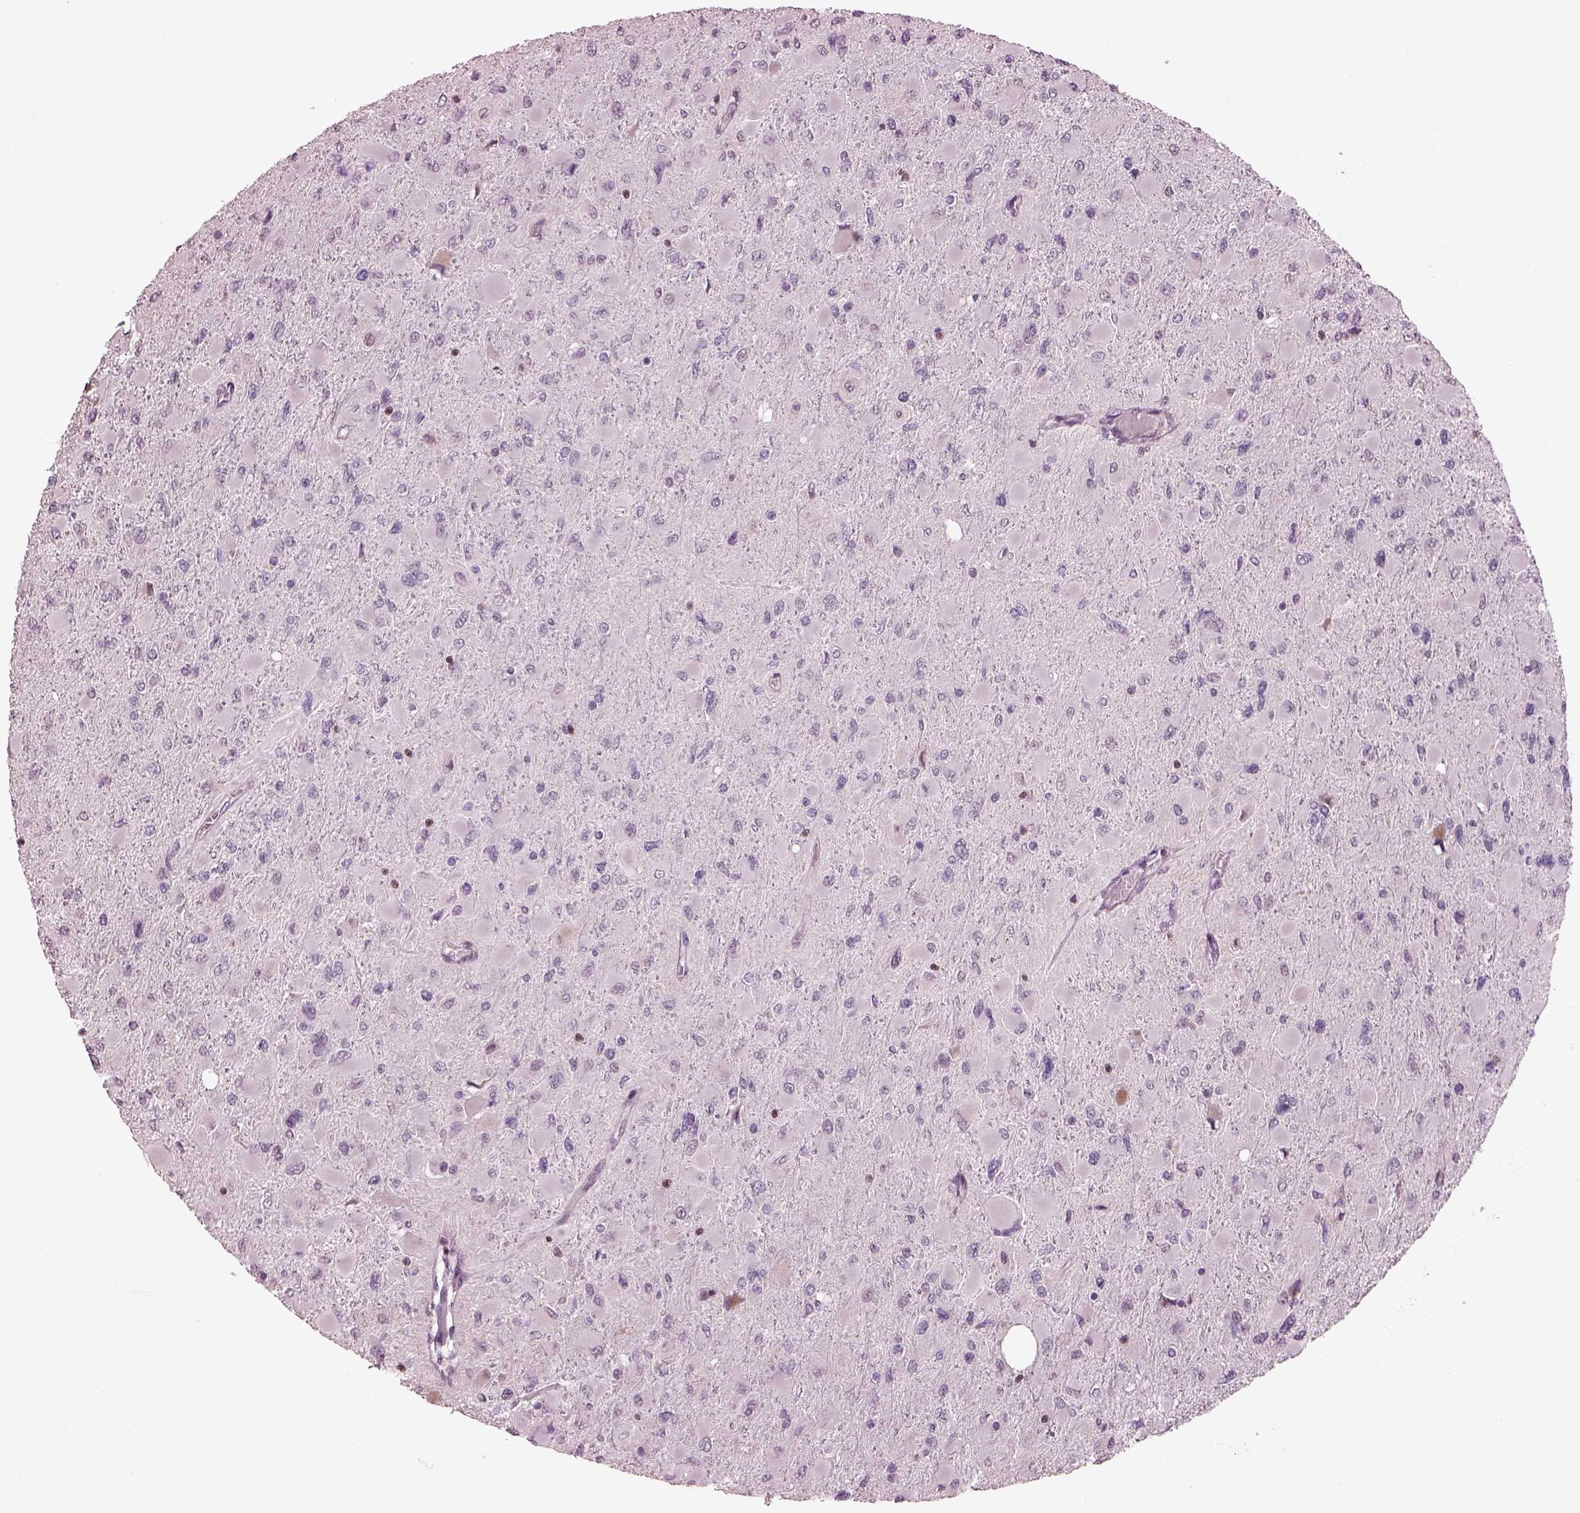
{"staining": {"intensity": "negative", "quantity": "none", "location": "none"}, "tissue": "glioma", "cell_type": "Tumor cells", "image_type": "cancer", "snomed": [{"axis": "morphology", "description": "Glioma, malignant, High grade"}, {"axis": "topography", "description": "Cerebral cortex"}], "caption": "This is a histopathology image of immunohistochemistry staining of malignant glioma (high-grade), which shows no positivity in tumor cells. (DAB (3,3'-diaminobenzidine) immunohistochemistry visualized using brightfield microscopy, high magnification).", "gene": "BFSP1", "patient": {"sex": "female", "age": 36}}